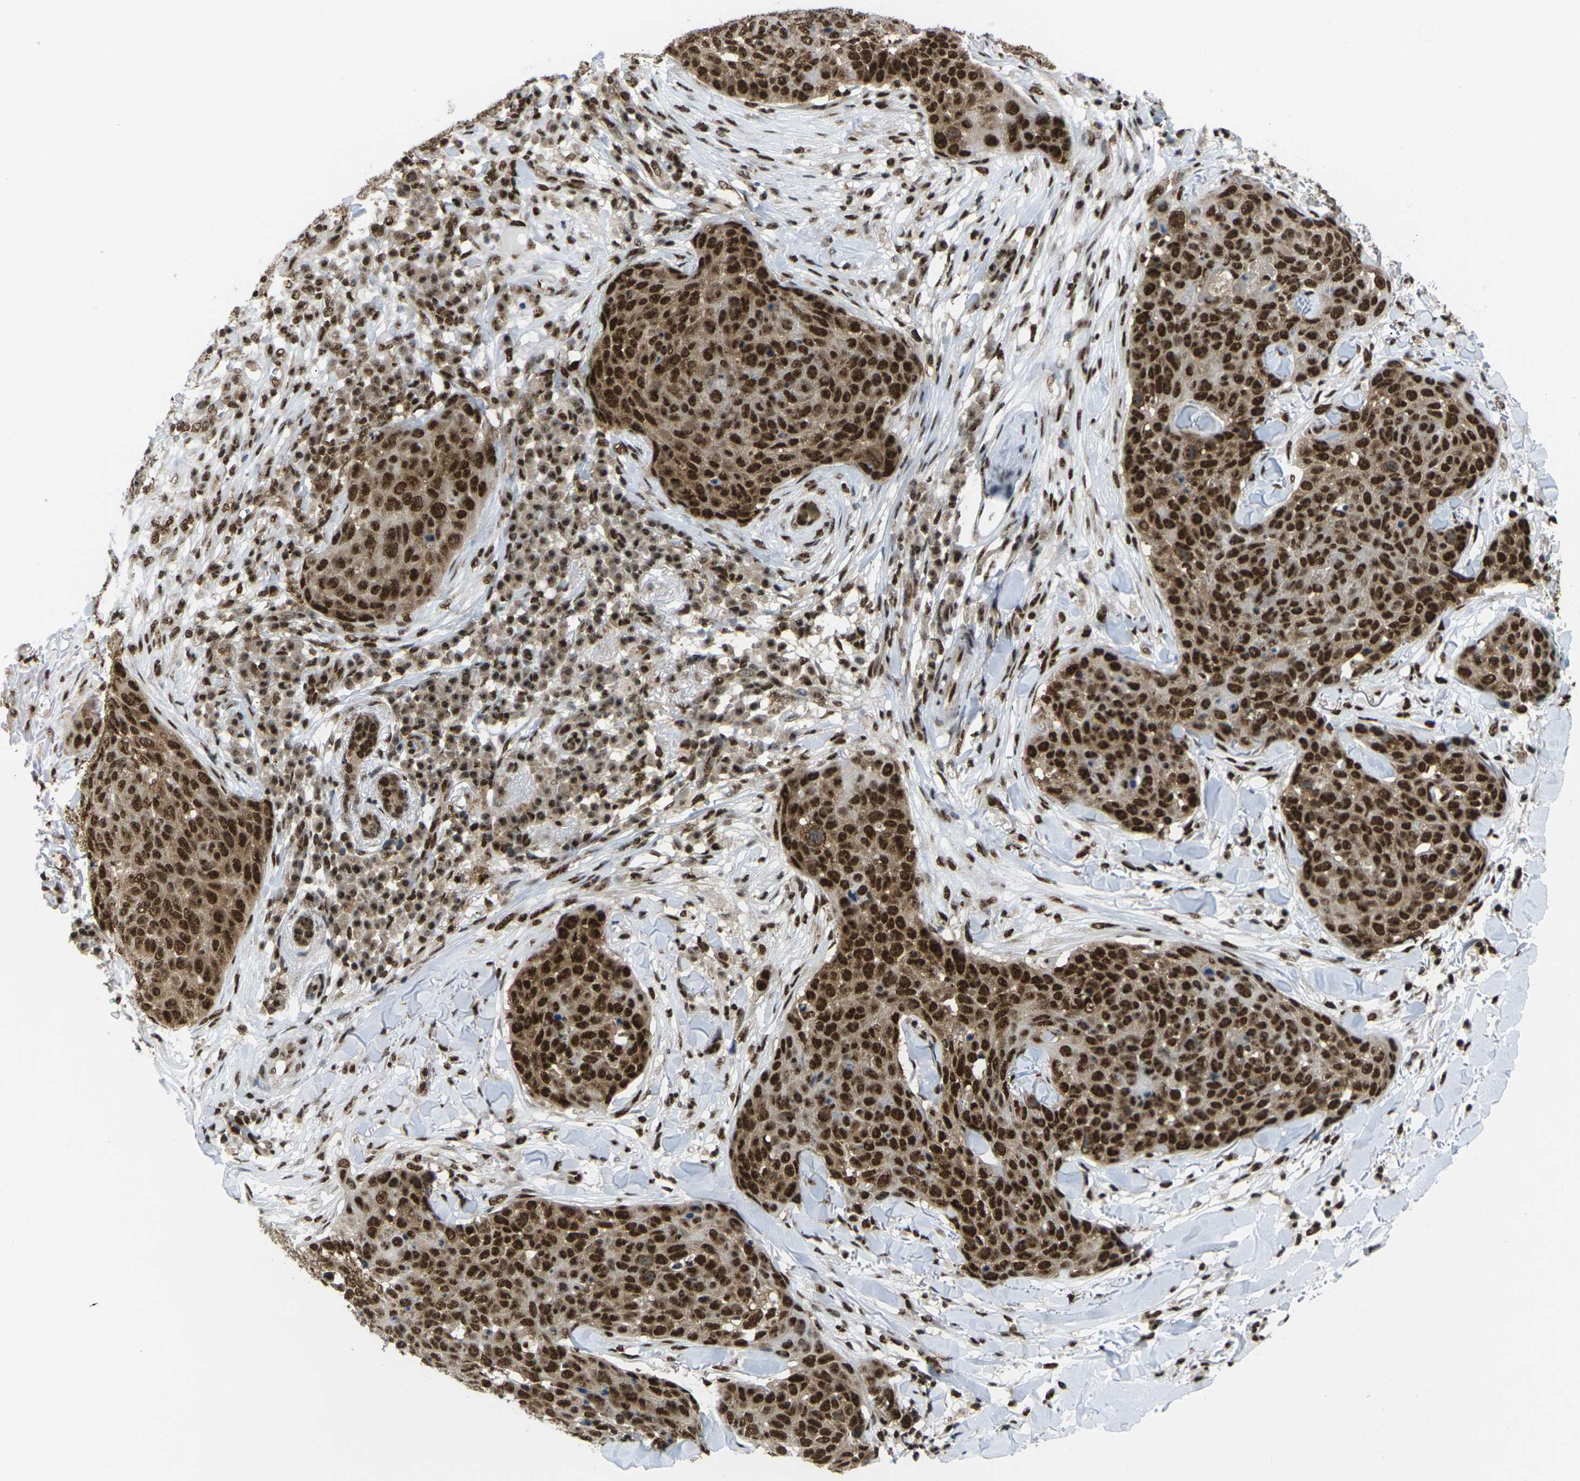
{"staining": {"intensity": "strong", "quantity": ">75%", "location": "cytoplasmic/membranous,nuclear"}, "tissue": "skin cancer", "cell_type": "Tumor cells", "image_type": "cancer", "snomed": [{"axis": "morphology", "description": "Squamous cell carcinoma in situ, NOS"}, {"axis": "morphology", "description": "Squamous cell carcinoma, NOS"}, {"axis": "topography", "description": "Skin"}], "caption": "Squamous cell carcinoma (skin) tissue exhibits strong cytoplasmic/membranous and nuclear staining in approximately >75% of tumor cells, visualized by immunohistochemistry.", "gene": "MAGOH", "patient": {"sex": "male", "age": 93}}